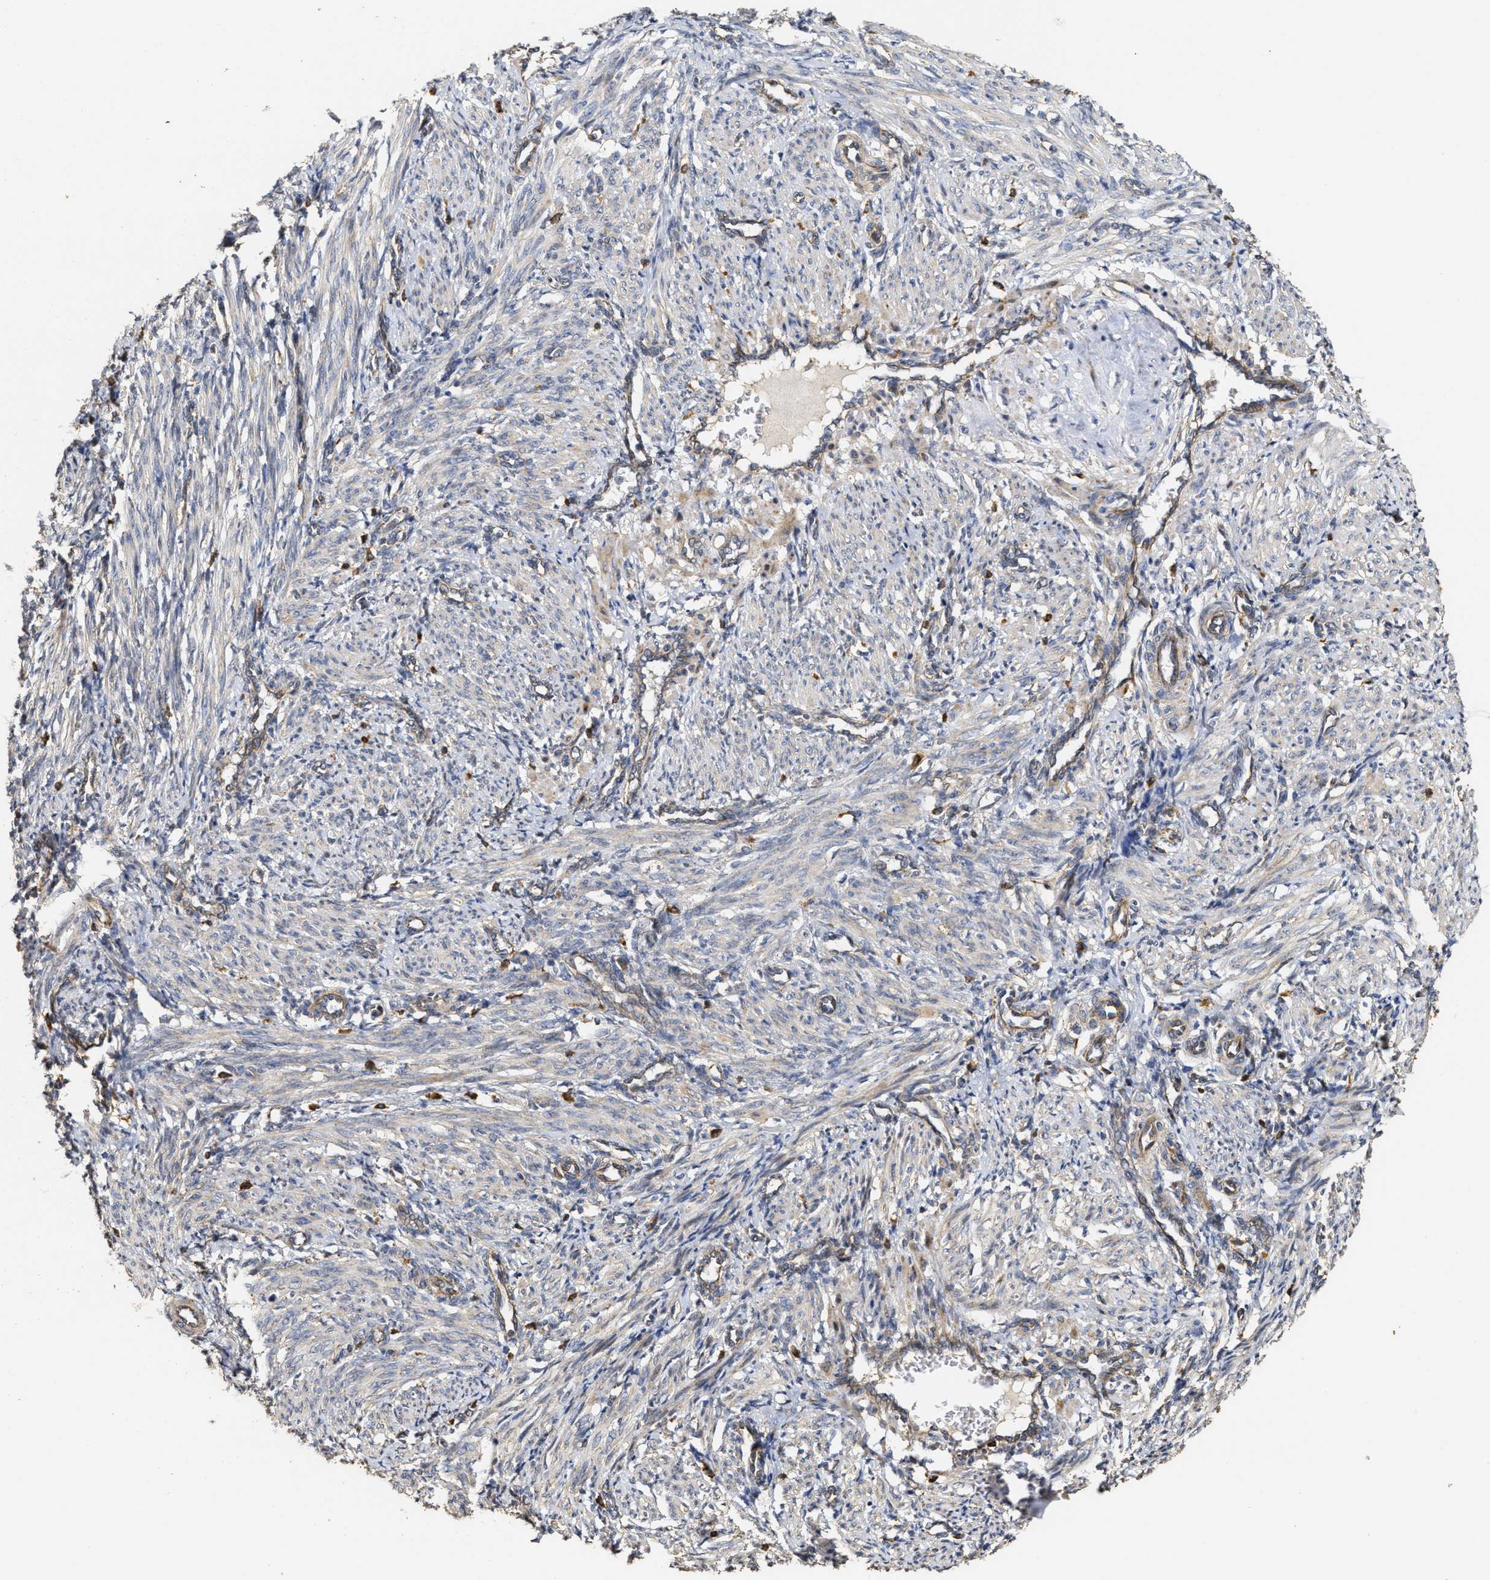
{"staining": {"intensity": "negative", "quantity": "none", "location": "none"}, "tissue": "smooth muscle", "cell_type": "Smooth muscle cells", "image_type": "normal", "snomed": [{"axis": "morphology", "description": "Normal tissue, NOS"}, {"axis": "topography", "description": "Endometrium"}], "caption": "IHC image of normal smooth muscle: smooth muscle stained with DAB reveals no significant protein expression in smooth muscle cells. (DAB (3,3'-diaminobenzidine) IHC with hematoxylin counter stain).", "gene": "NAV1", "patient": {"sex": "female", "age": 33}}